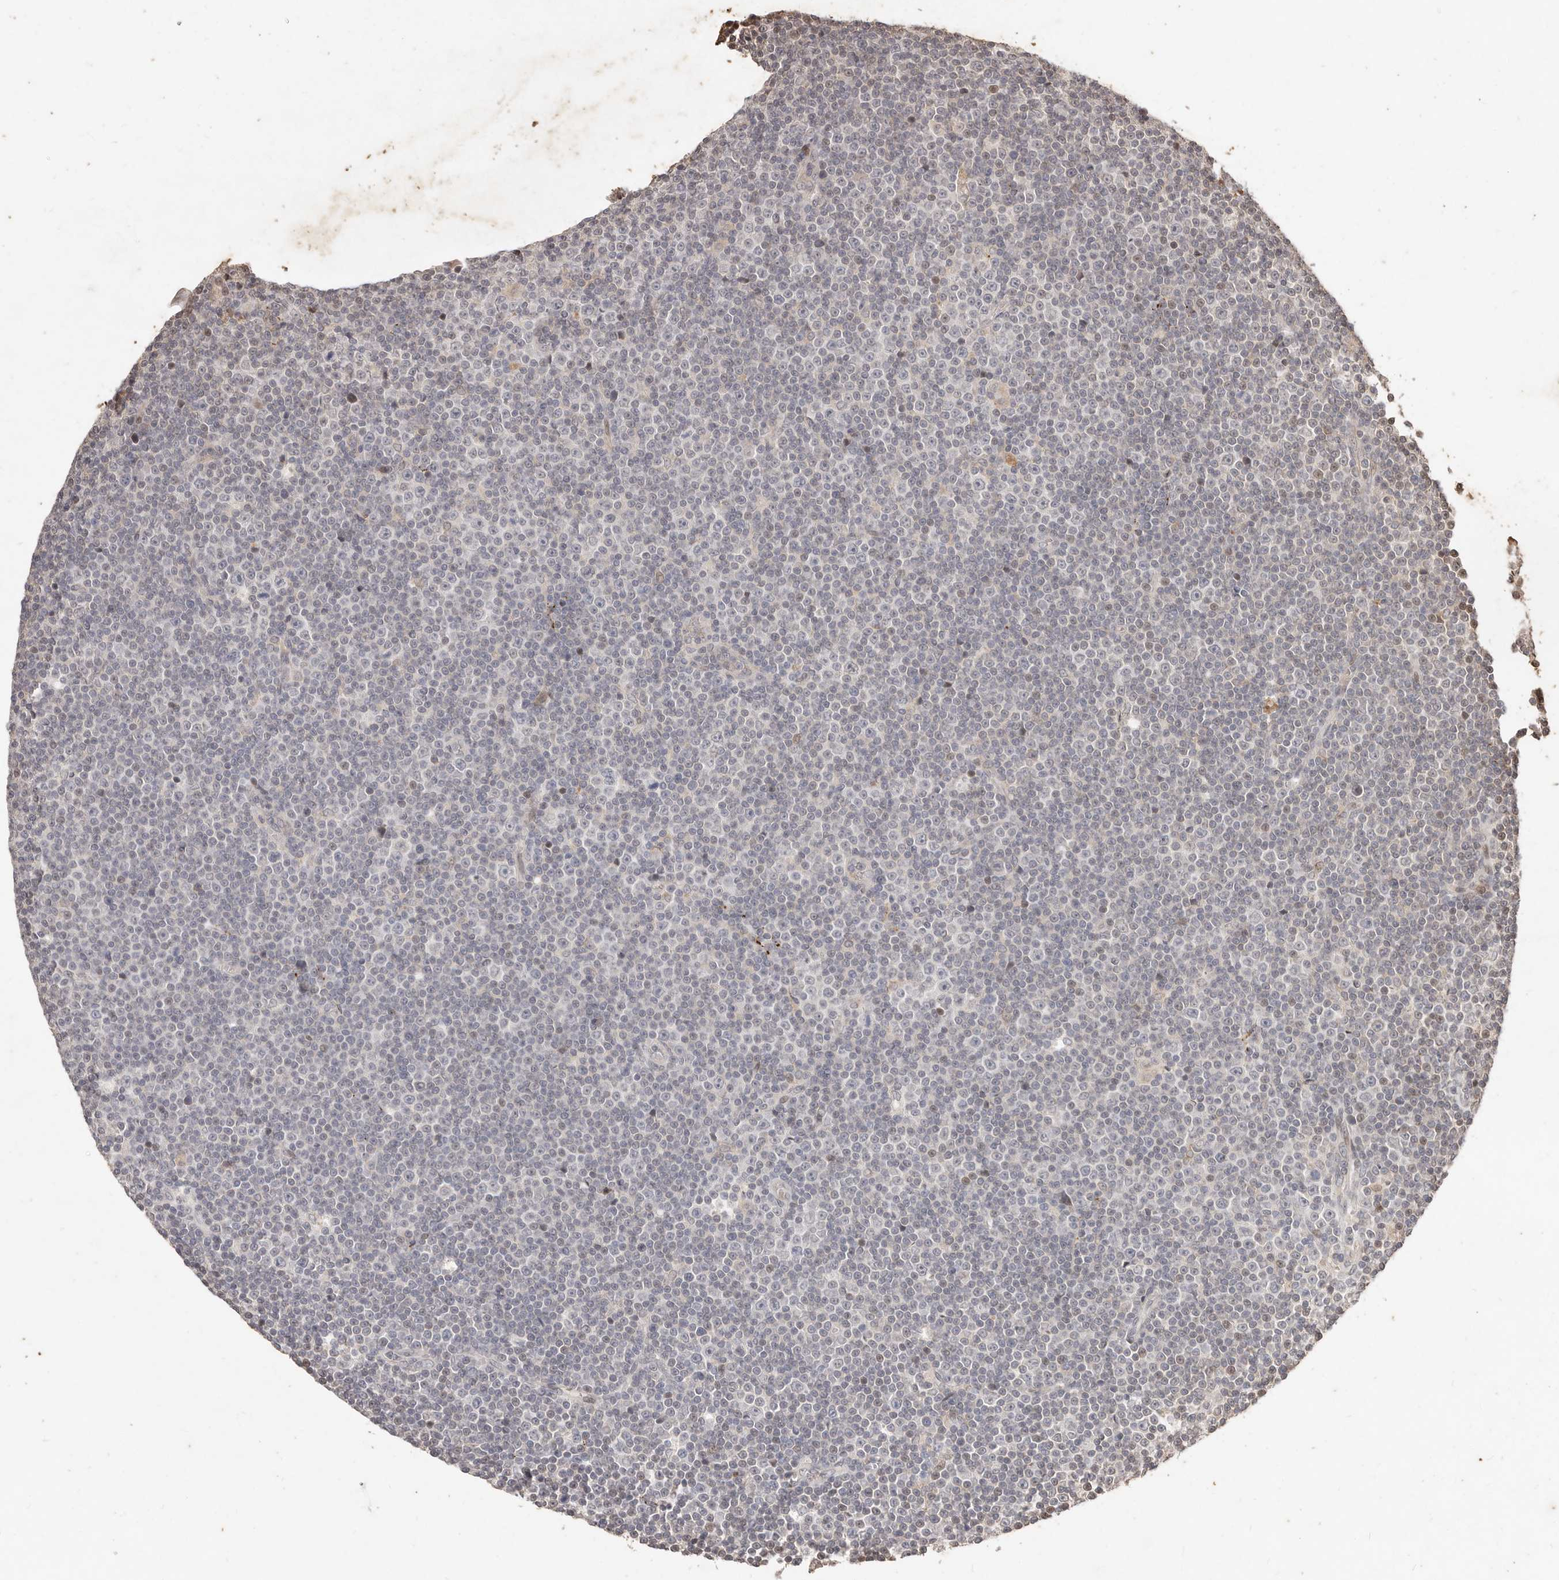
{"staining": {"intensity": "negative", "quantity": "none", "location": "none"}, "tissue": "lymphoma", "cell_type": "Tumor cells", "image_type": "cancer", "snomed": [{"axis": "morphology", "description": "Malignant lymphoma, non-Hodgkin's type, Low grade"}, {"axis": "topography", "description": "Lymph node"}], "caption": "The immunohistochemistry image has no significant staining in tumor cells of lymphoma tissue.", "gene": "KIF9", "patient": {"sex": "female", "age": 67}}